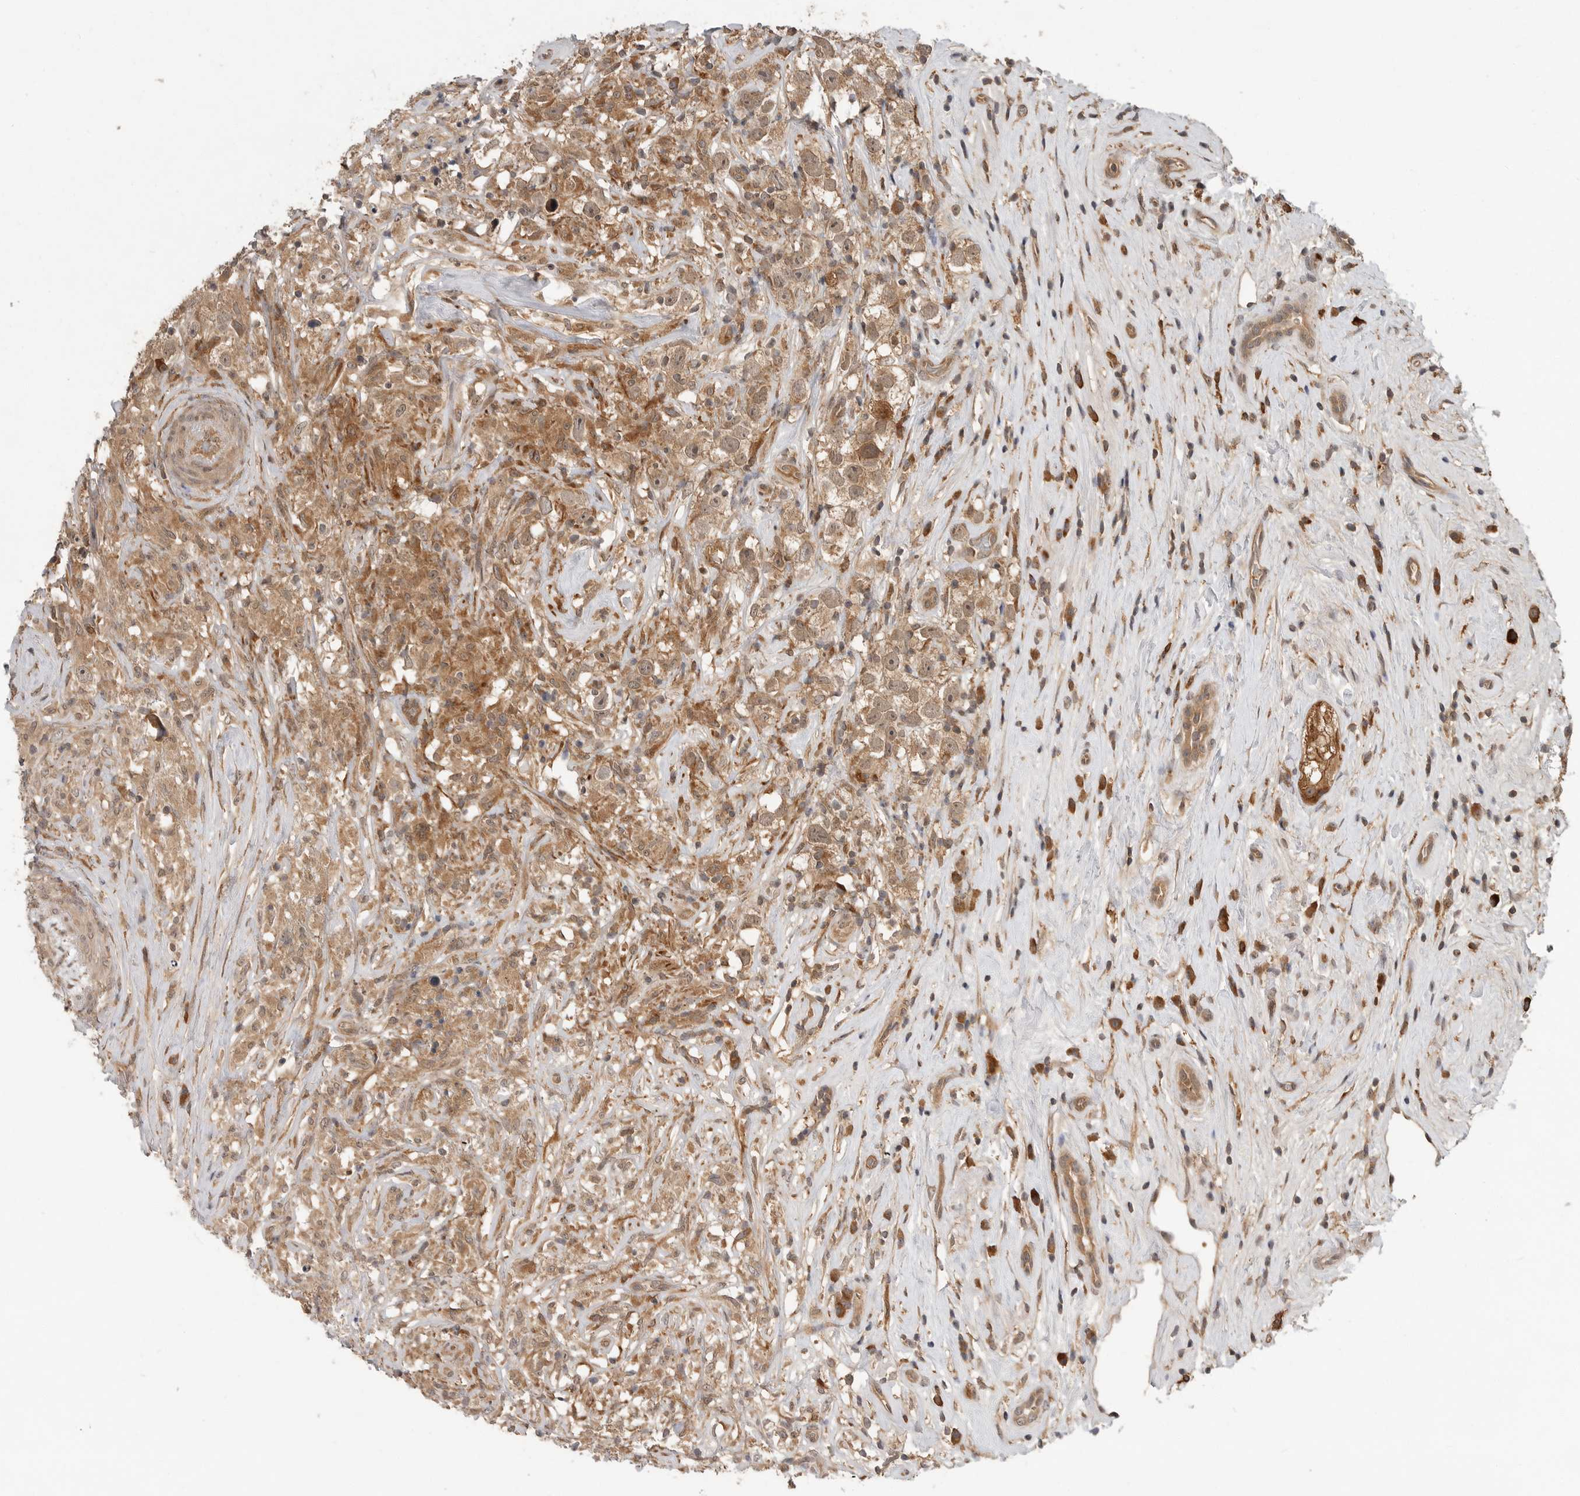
{"staining": {"intensity": "moderate", "quantity": ">75%", "location": "cytoplasmic/membranous"}, "tissue": "testis cancer", "cell_type": "Tumor cells", "image_type": "cancer", "snomed": [{"axis": "morphology", "description": "Seminoma, NOS"}, {"axis": "topography", "description": "Testis"}], "caption": "Immunohistochemistry (IHC) micrograph of neoplastic tissue: human testis seminoma stained using immunohistochemistry (IHC) exhibits medium levels of moderate protein expression localized specifically in the cytoplasmic/membranous of tumor cells, appearing as a cytoplasmic/membranous brown color.", "gene": "OSBPL9", "patient": {"sex": "male", "age": 49}}